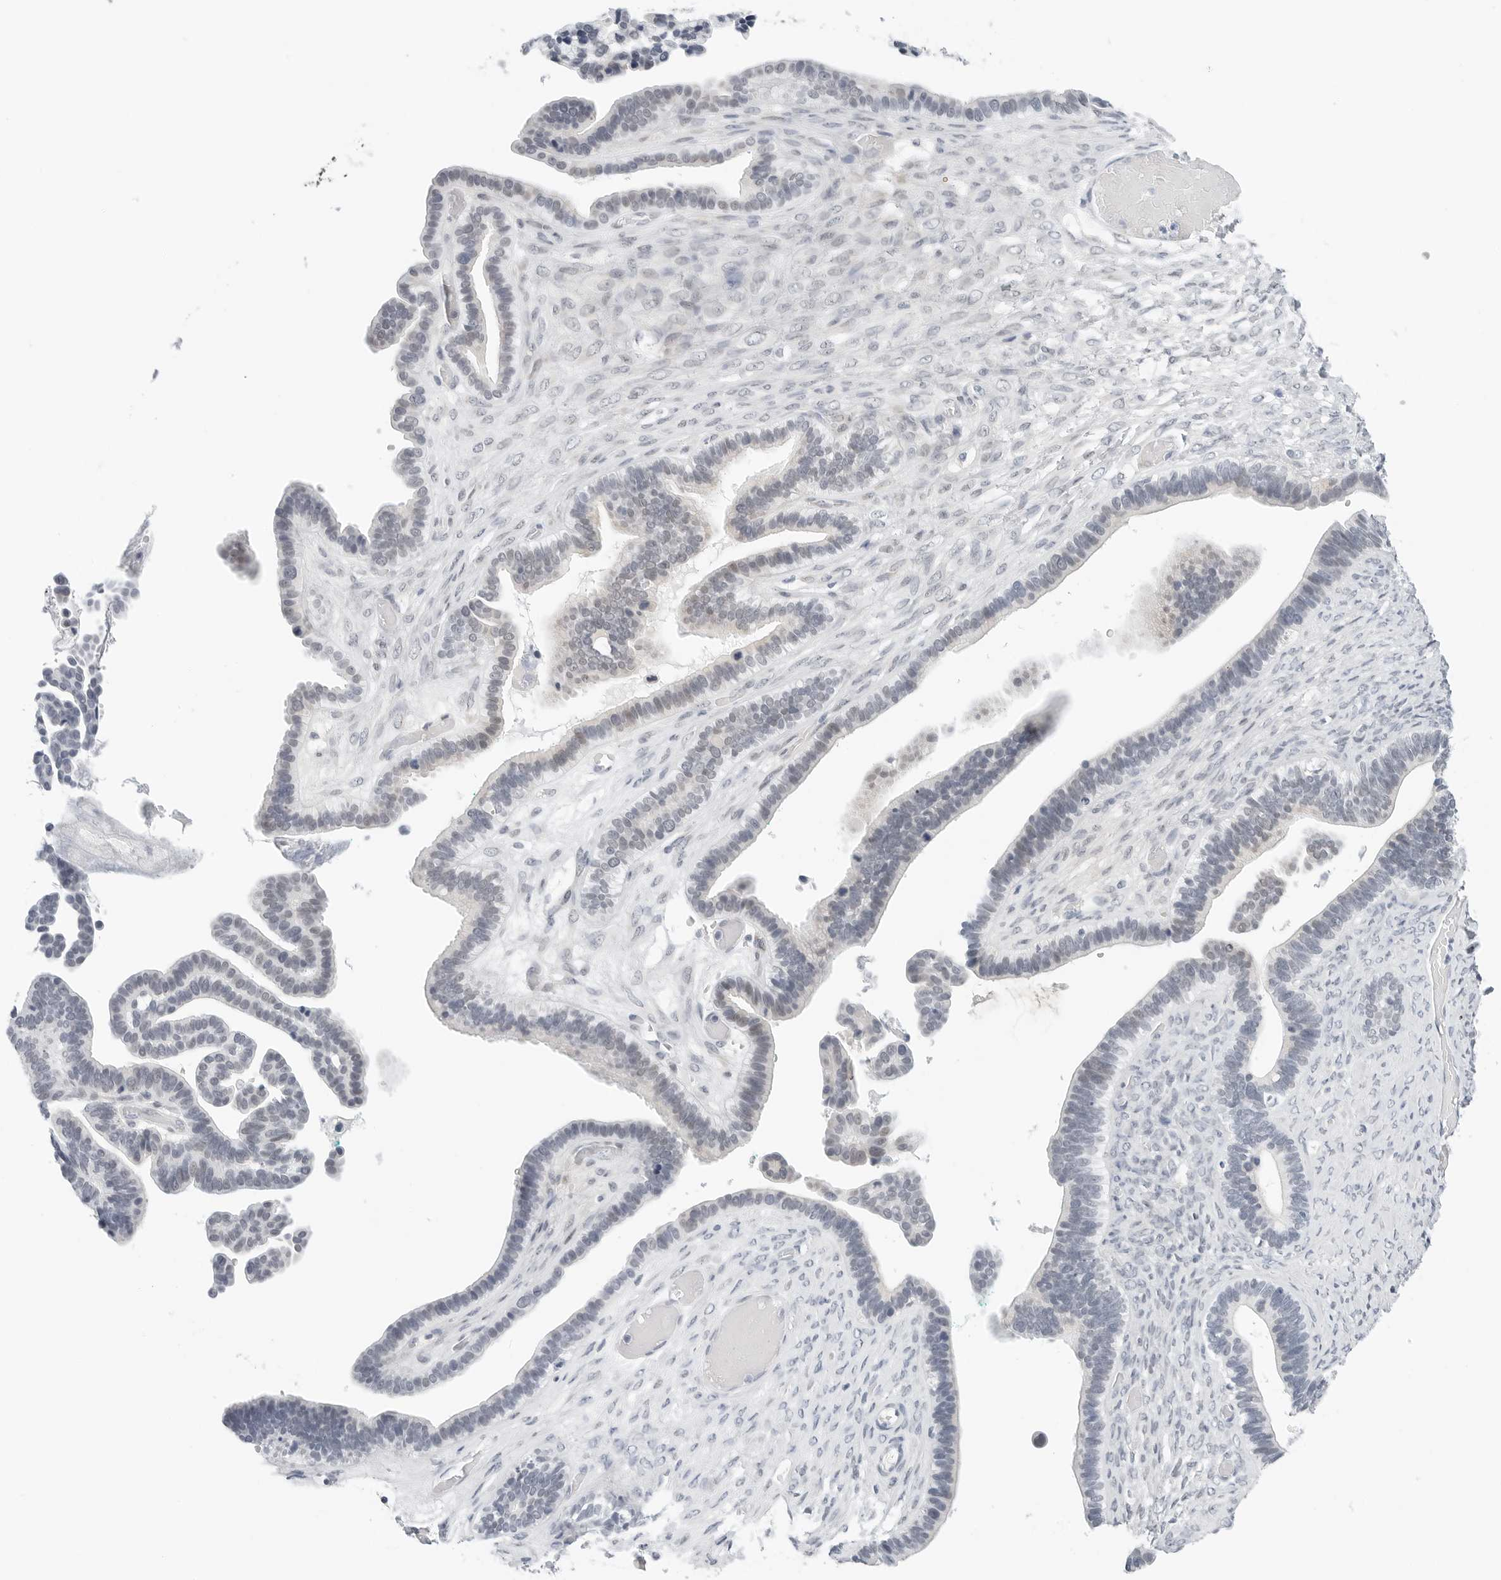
{"staining": {"intensity": "negative", "quantity": "none", "location": "none"}, "tissue": "ovarian cancer", "cell_type": "Tumor cells", "image_type": "cancer", "snomed": [{"axis": "morphology", "description": "Cystadenocarcinoma, serous, NOS"}, {"axis": "topography", "description": "Ovary"}], "caption": "High magnification brightfield microscopy of ovarian cancer (serous cystadenocarcinoma) stained with DAB (brown) and counterstained with hematoxylin (blue): tumor cells show no significant expression. (DAB (3,3'-diaminobenzidine) immunohistochemistry (IHC), high magnification).", "gene": "TSEN2", "patient": {"sex": "female", "age": 56}}